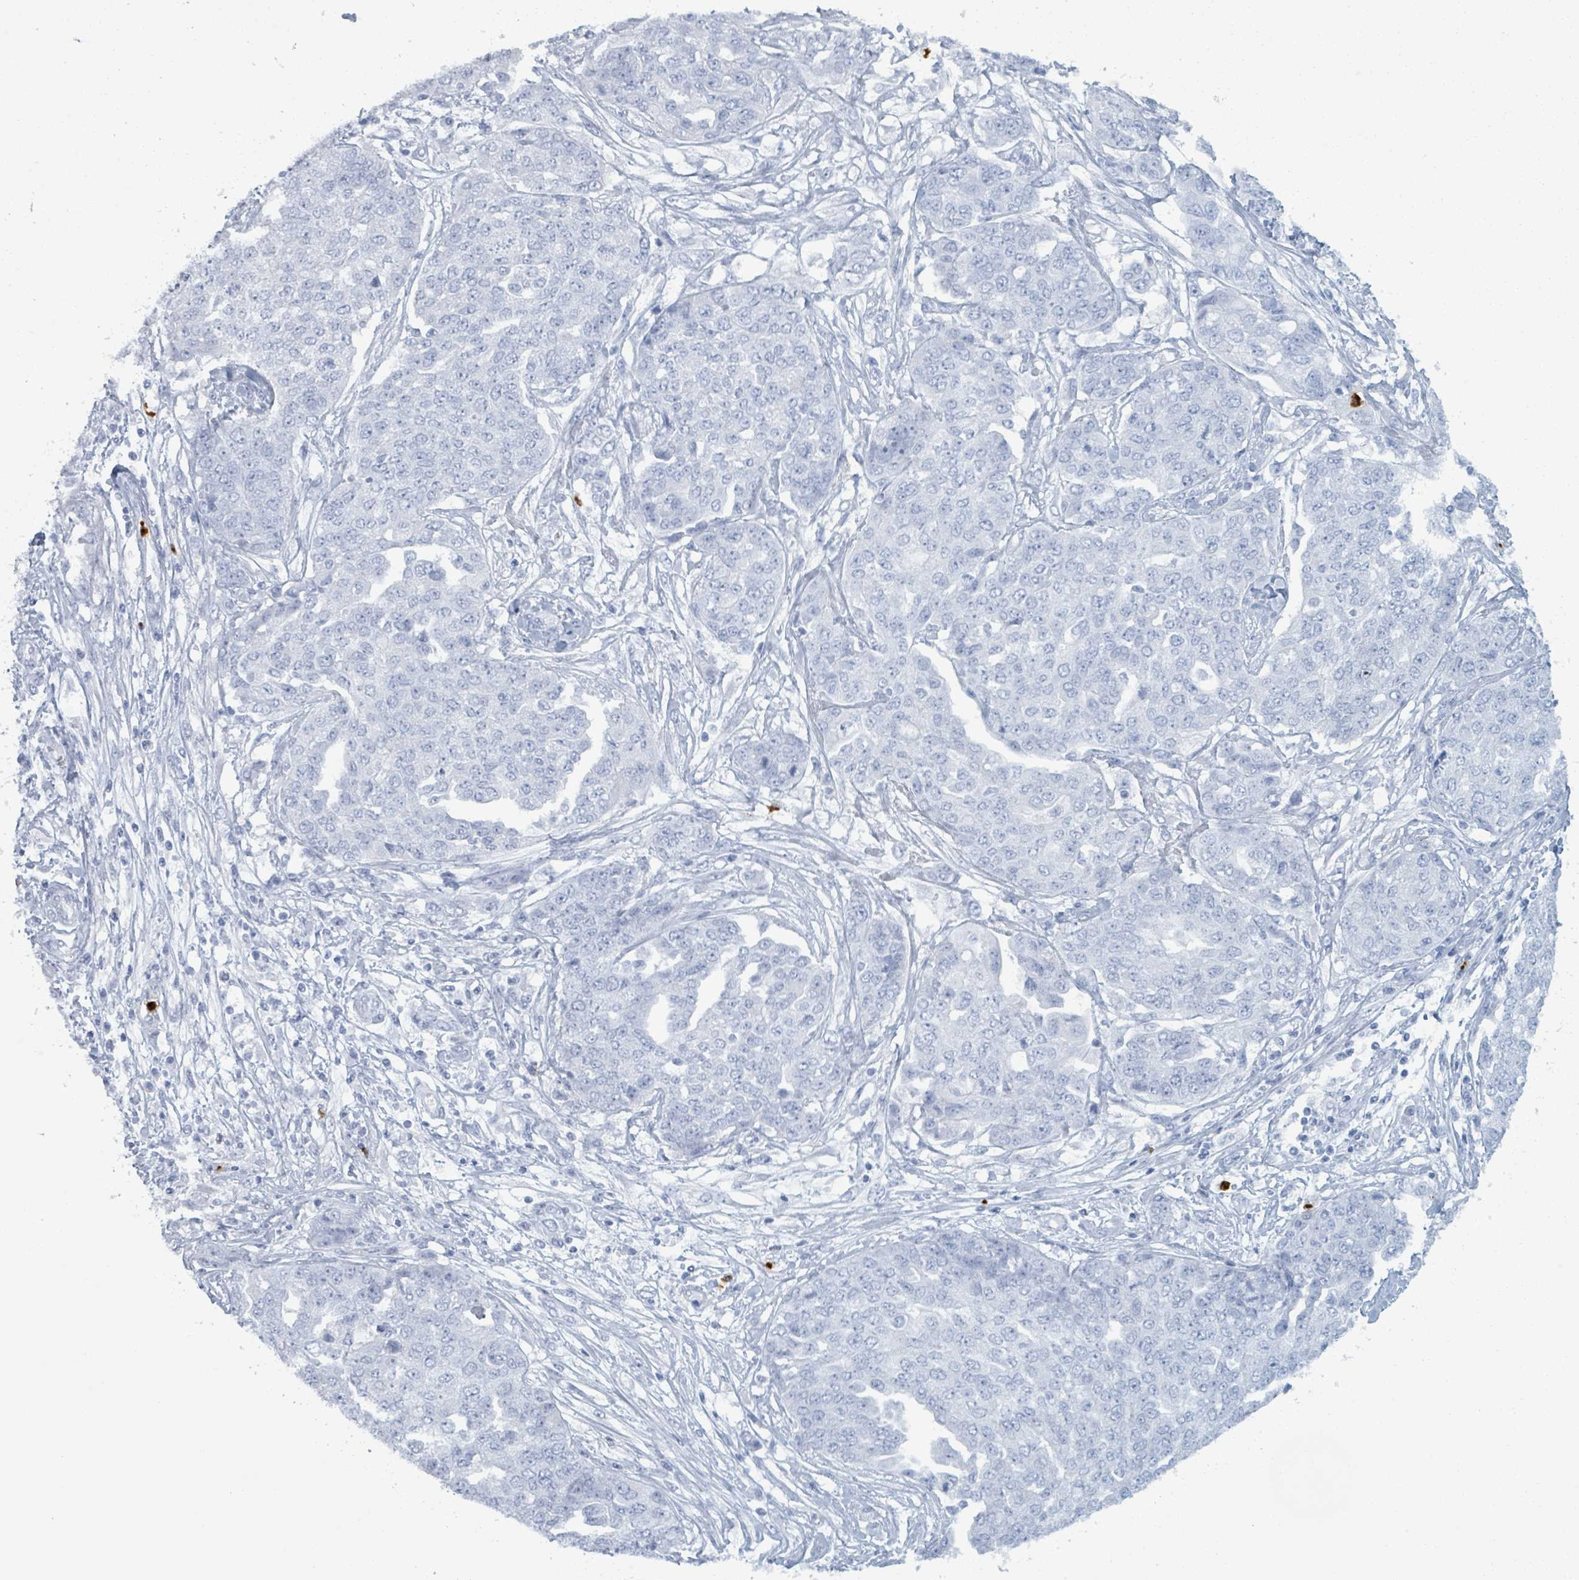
{"staining": {"intensity": "negative", "quantity": "none", "location": "none"}, "tissue": "ovarian cancer", "cell_type": "Tumor cells", "image_type": "cancer", "snomed": [{"axis": "morphology", "description": "Cystadenocarcinoma, serous, NOS"}, {"axis": "topography", "description": "Soft tissue"}, {"axis": "topography", "description": "Ovary"}], "caption": "An immunohistochemistry image of ovarian serous cystadenocarcinoma is shown. There is no staining in tumor cells of ovarian serous cystadenocarcinoma.", "gene": "DEFA4", "patient": {"sex": "female", "age": 57}}